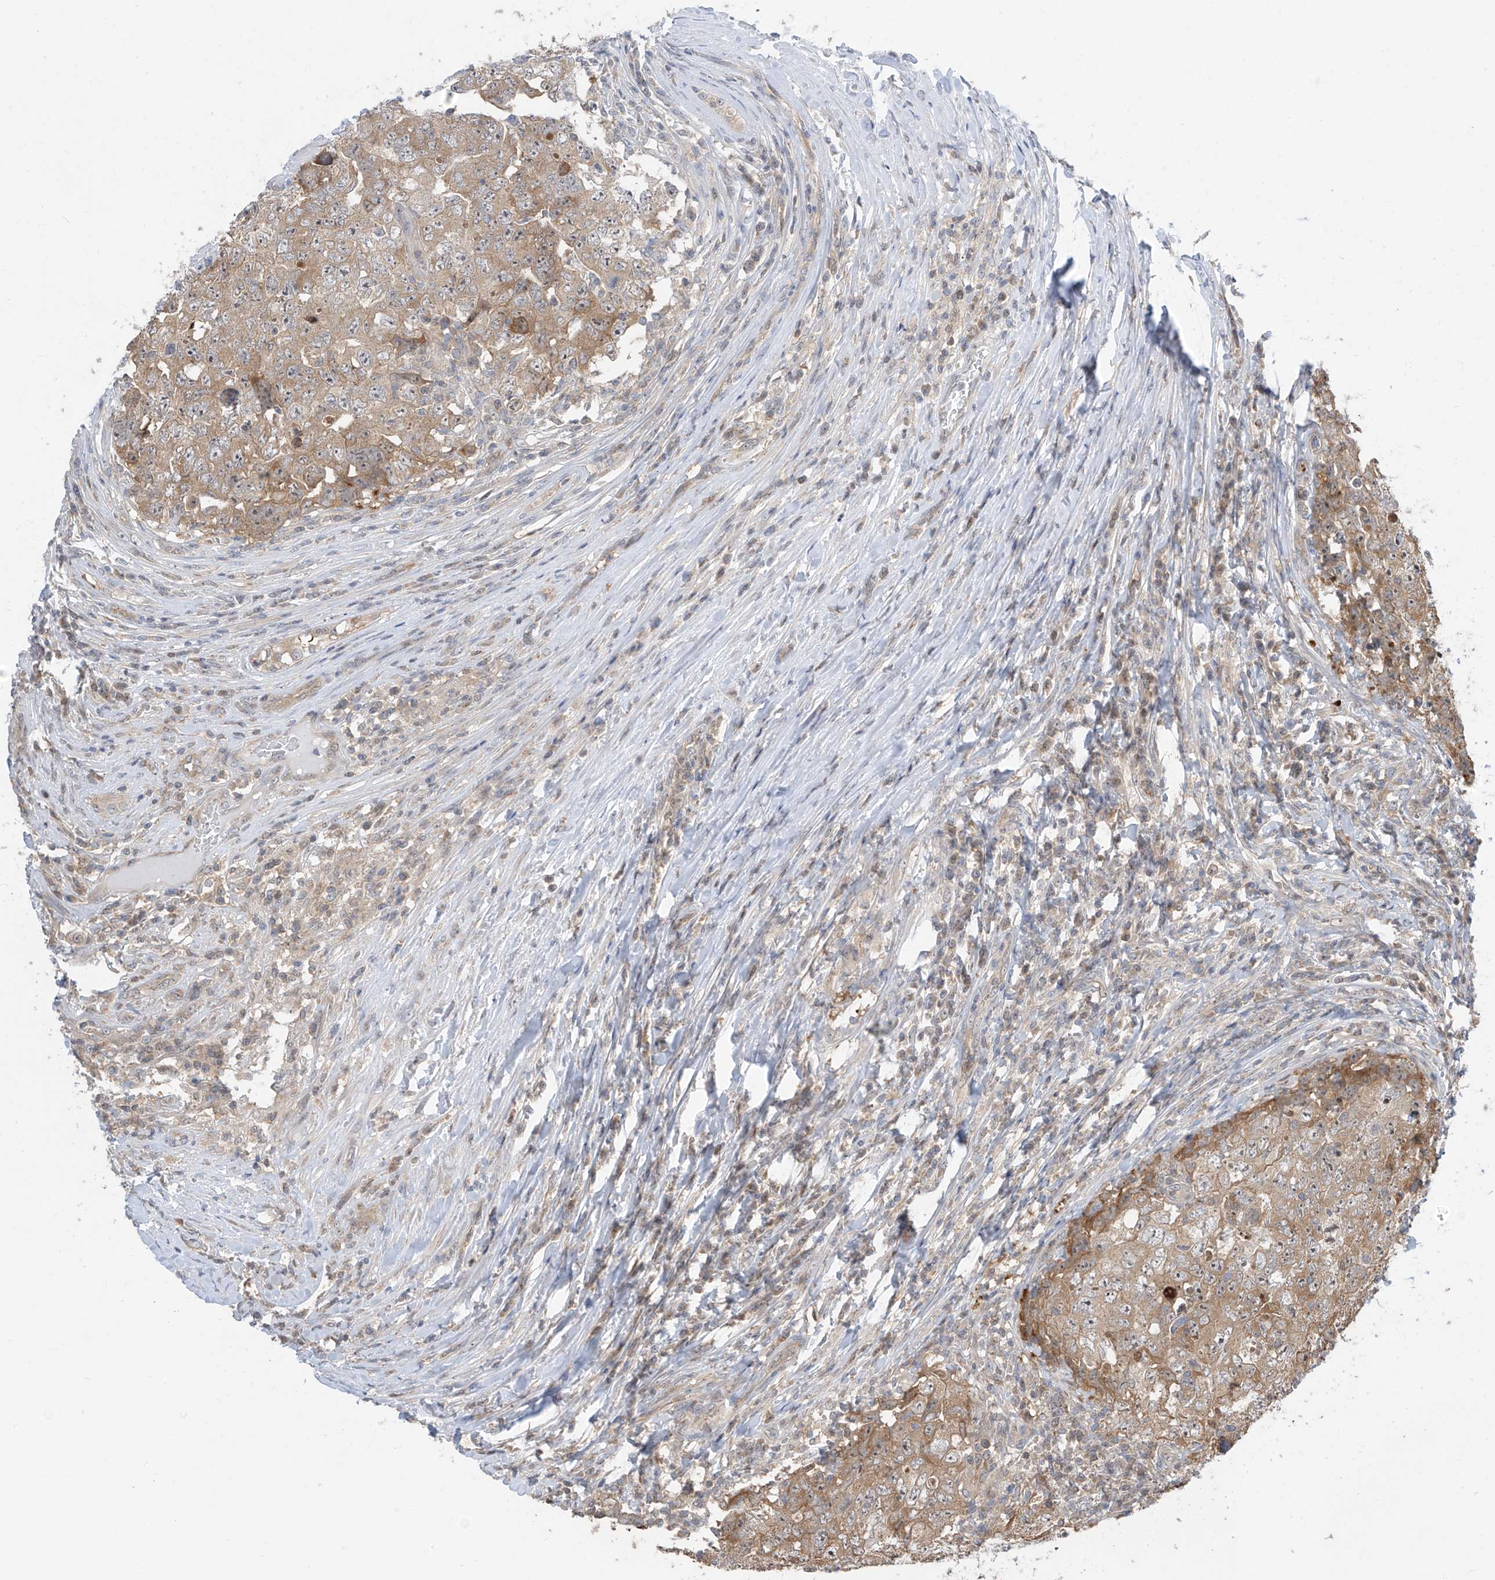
{"staining": {"intensity": "moderate", "quantity": ">75%", "location": "cytoplasmic/membranous"}, "tissue": "testis cancer", "cell_type": "Tumor cells", "image_type": "cancer", "snomed": [{"axis": "morphology", "description": "Carcinoma, Embryonal, NOS"}, {"axis": "topography", "description": "Testis"}], "caption": "Human testis cancer (embryonal carcinoma) stained with a protein marker exhibits moderate staining in tumor cells.", "gene": "TTC38", "patient": {"sex": "male", "age": 26}}